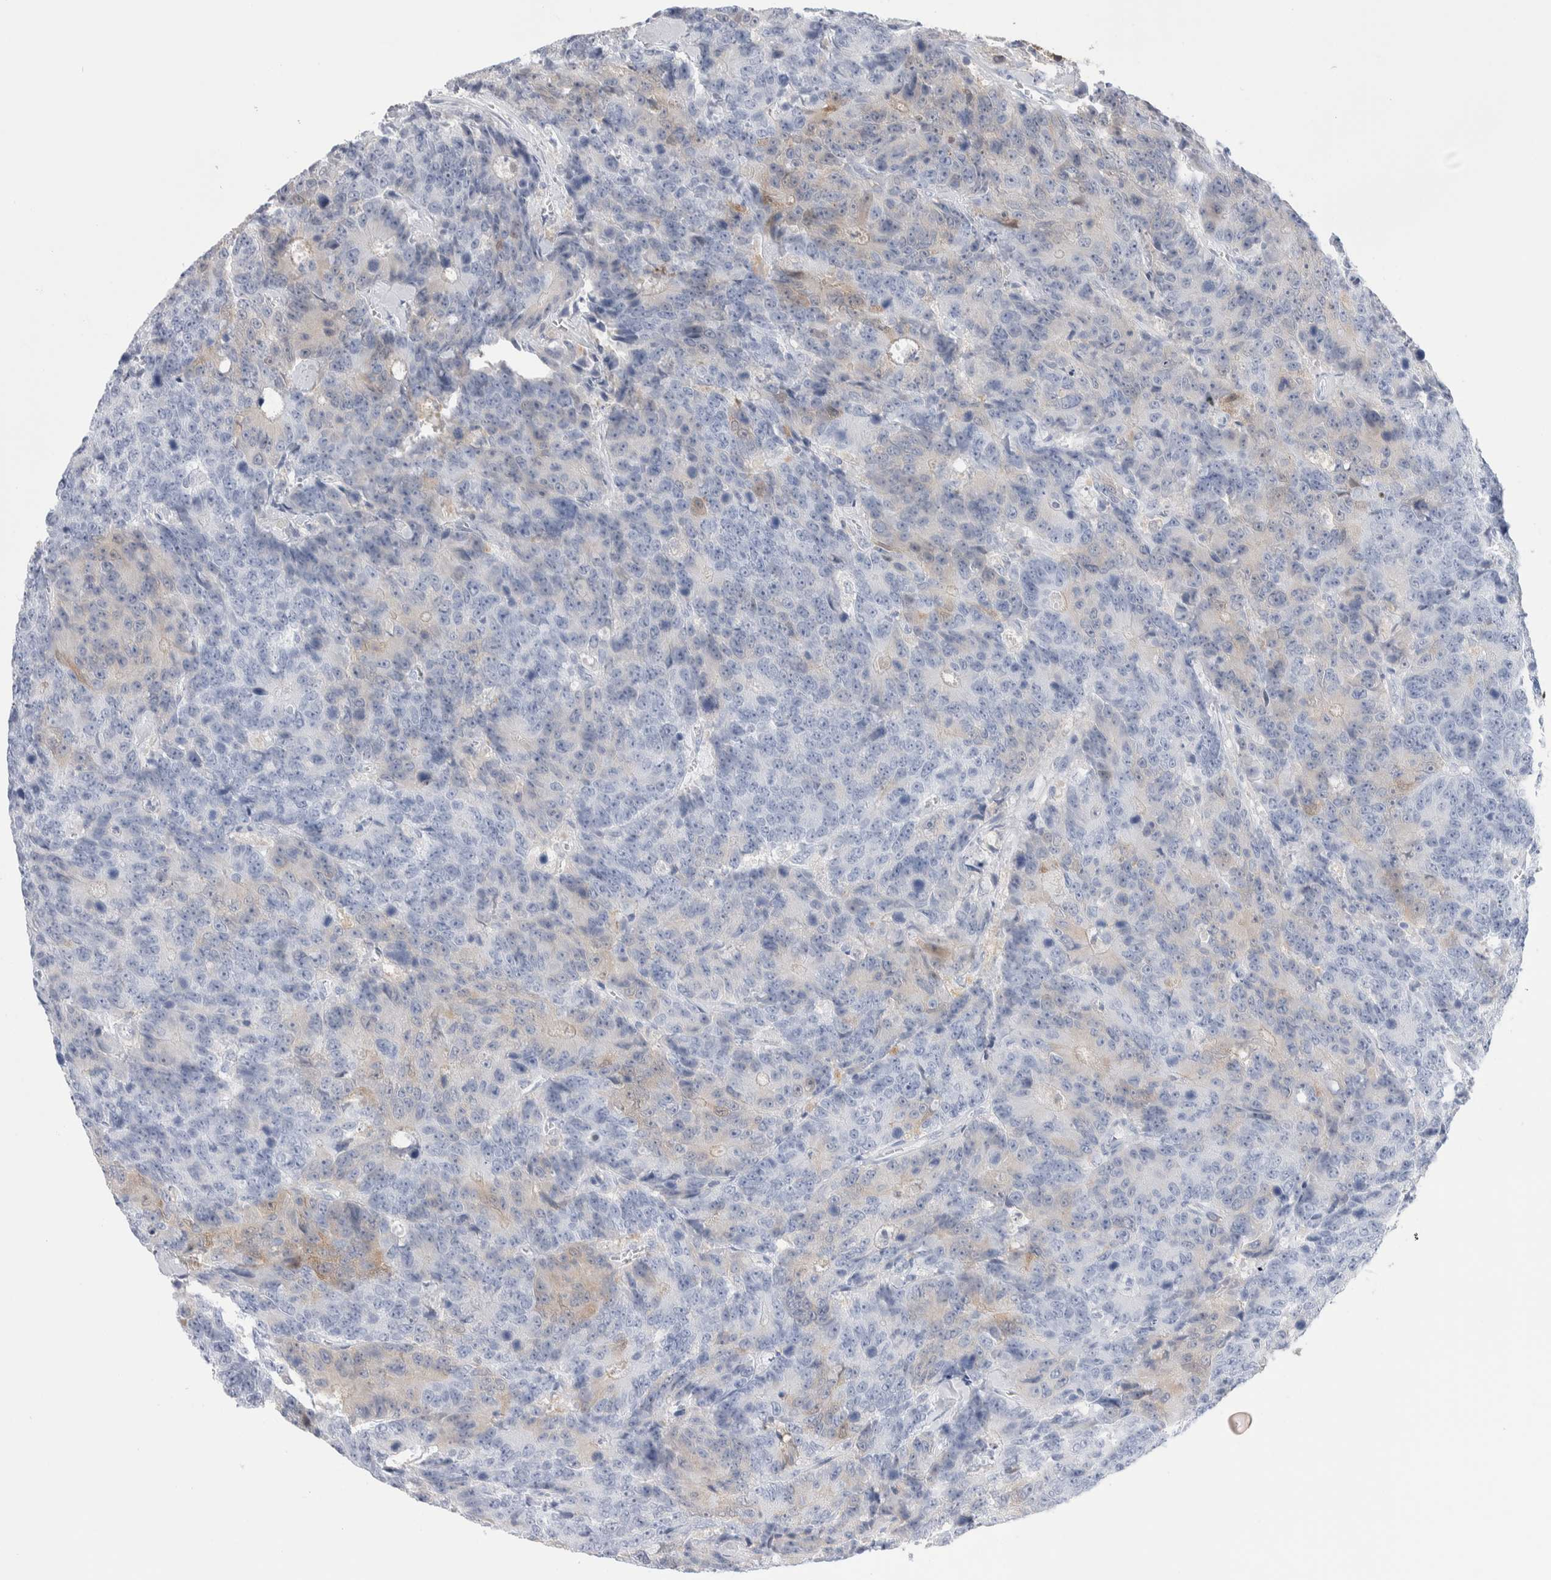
{"staining": {"intensity": "weak", "quantity": "<25%", "location": "cytoplasmic/membranous"}, "tissue": "colorectal cancer", "cell_type": "Tumor cells", "image_type": "cancer", "snomed": [{"axis": "morphology", "description": "Adenocarcinoma, NOS"}, {"axis": "topography", "description": "Colon"}], "caption": "Tumor cells show no significant expression in colorectal cancer.", "gene": "GDA", "patient": {"sex": "female", "age": 86}}